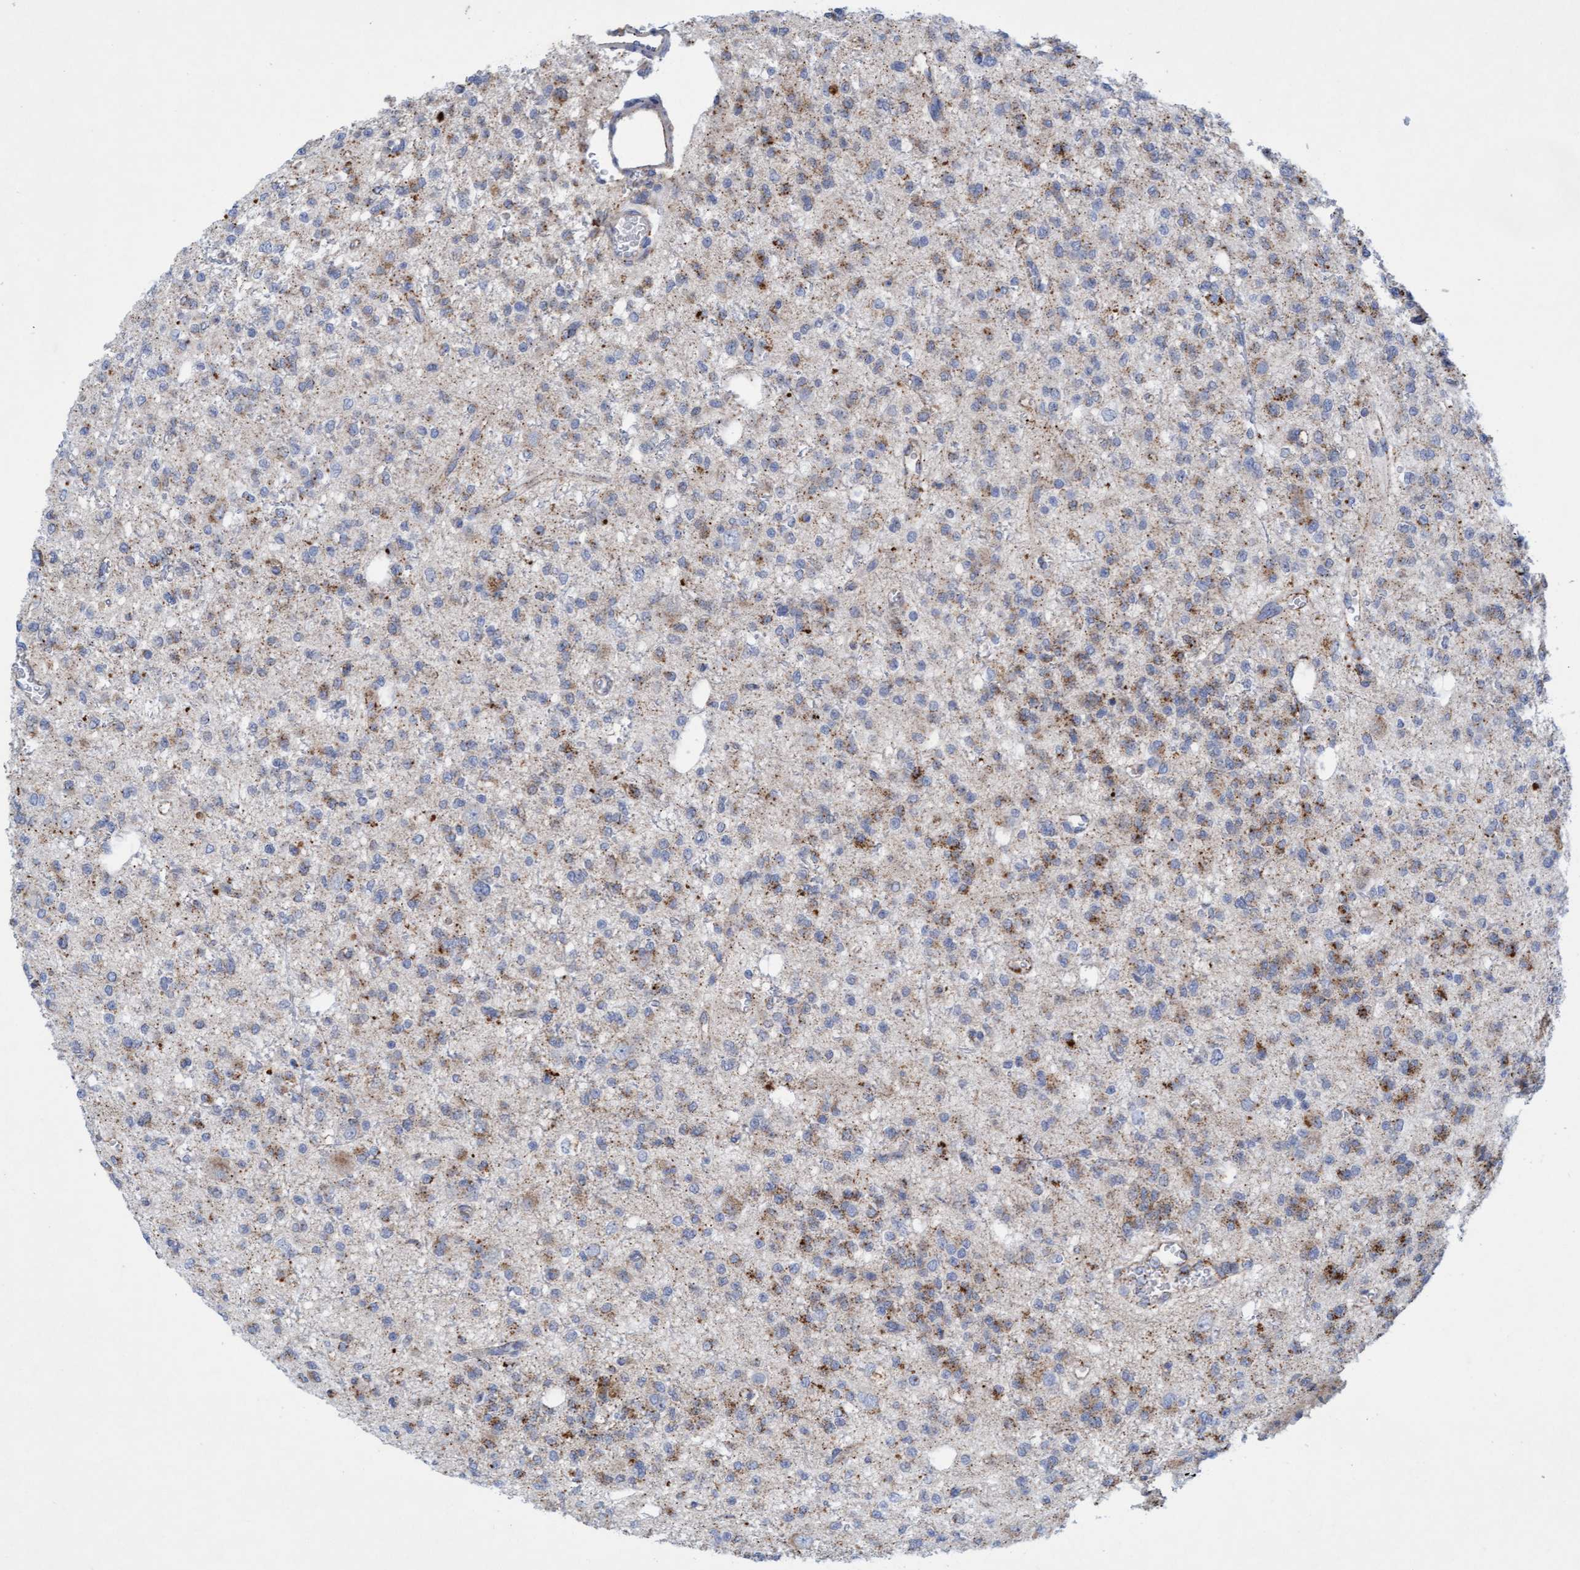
{"staining": {"intensity": "moderate", "quantity": "25%-75%", "location": "cytoplasmic/membranous"}, "tissue": "glioma", "cell_type": "Tumor cells", "image_type": "cancer", "snomed": [{"axis": "morphology", "description": "Glioma, malignant, Low grade"}, {"axis": "topography", "description": "Brain"}], "caption": "High-power microscopy captured an IHC photomicrograph of malignant glioma (low-grade), revealing moderate cytoplasmic/membranous positivity in approximately 25%-75% of tumor cells.", "gene": "SGSH", "patient": {"sex": "male", "age": 38}}